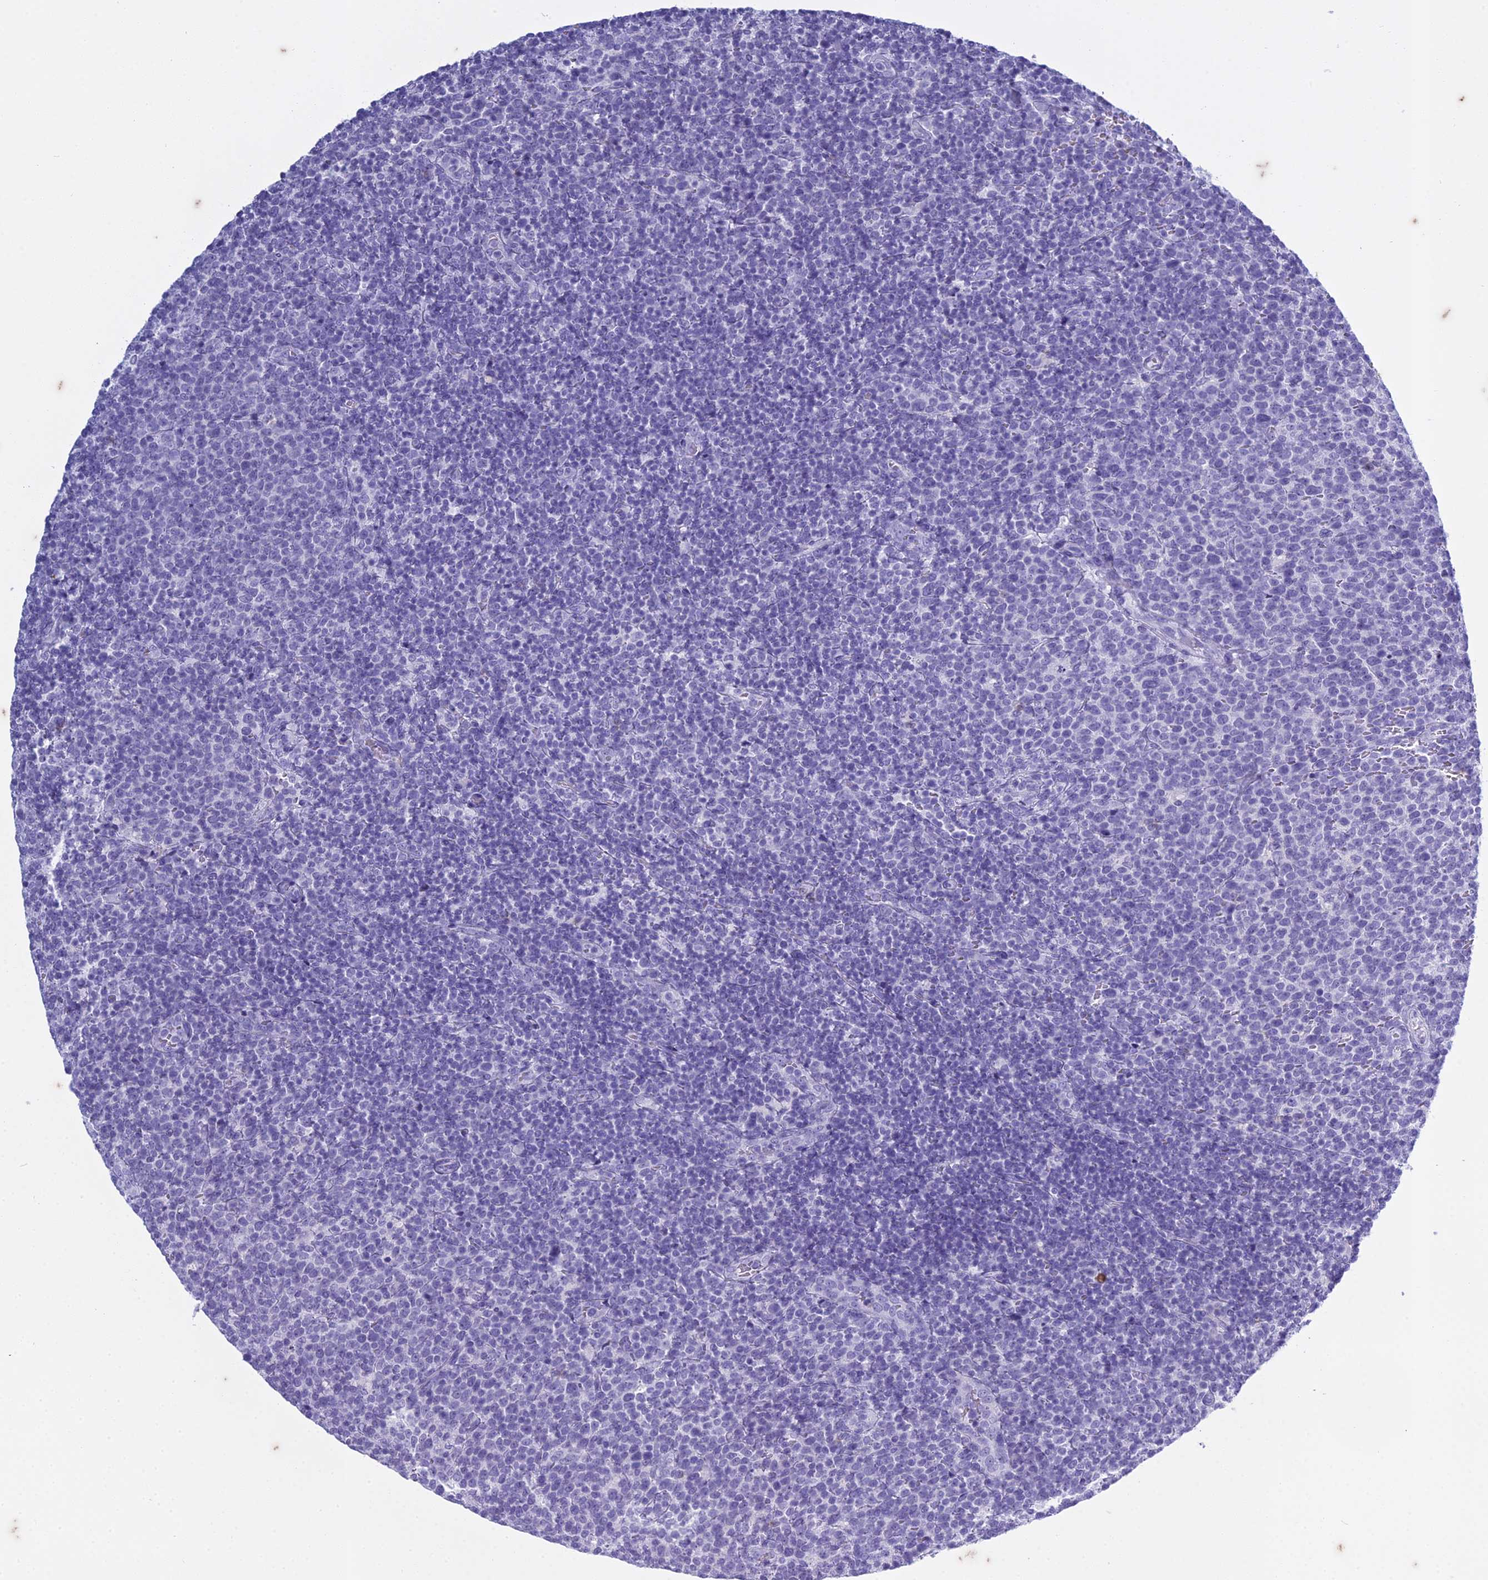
{"staining": {"intensity": "negative", "quantity": "none", "location": "none"}, "tissue": "lymphoma", "cell_type": "Tumor cells", "image_type": "cancer", "snomed": [{"axis": "morphology", "description": "Malignant lymphoma, non-Hodgkin's type, High grade"}, {"axis": "topography", "description": "Lymph node"}], "caption": "Immunohistochemical staining of human lymphoma exhibits no significant staining in tumor cells. (DAB immunohistochemistry with hematoxylin counter stain).", "gene": "HMGB4", "patient": {"sex": "male", "age": 61}}